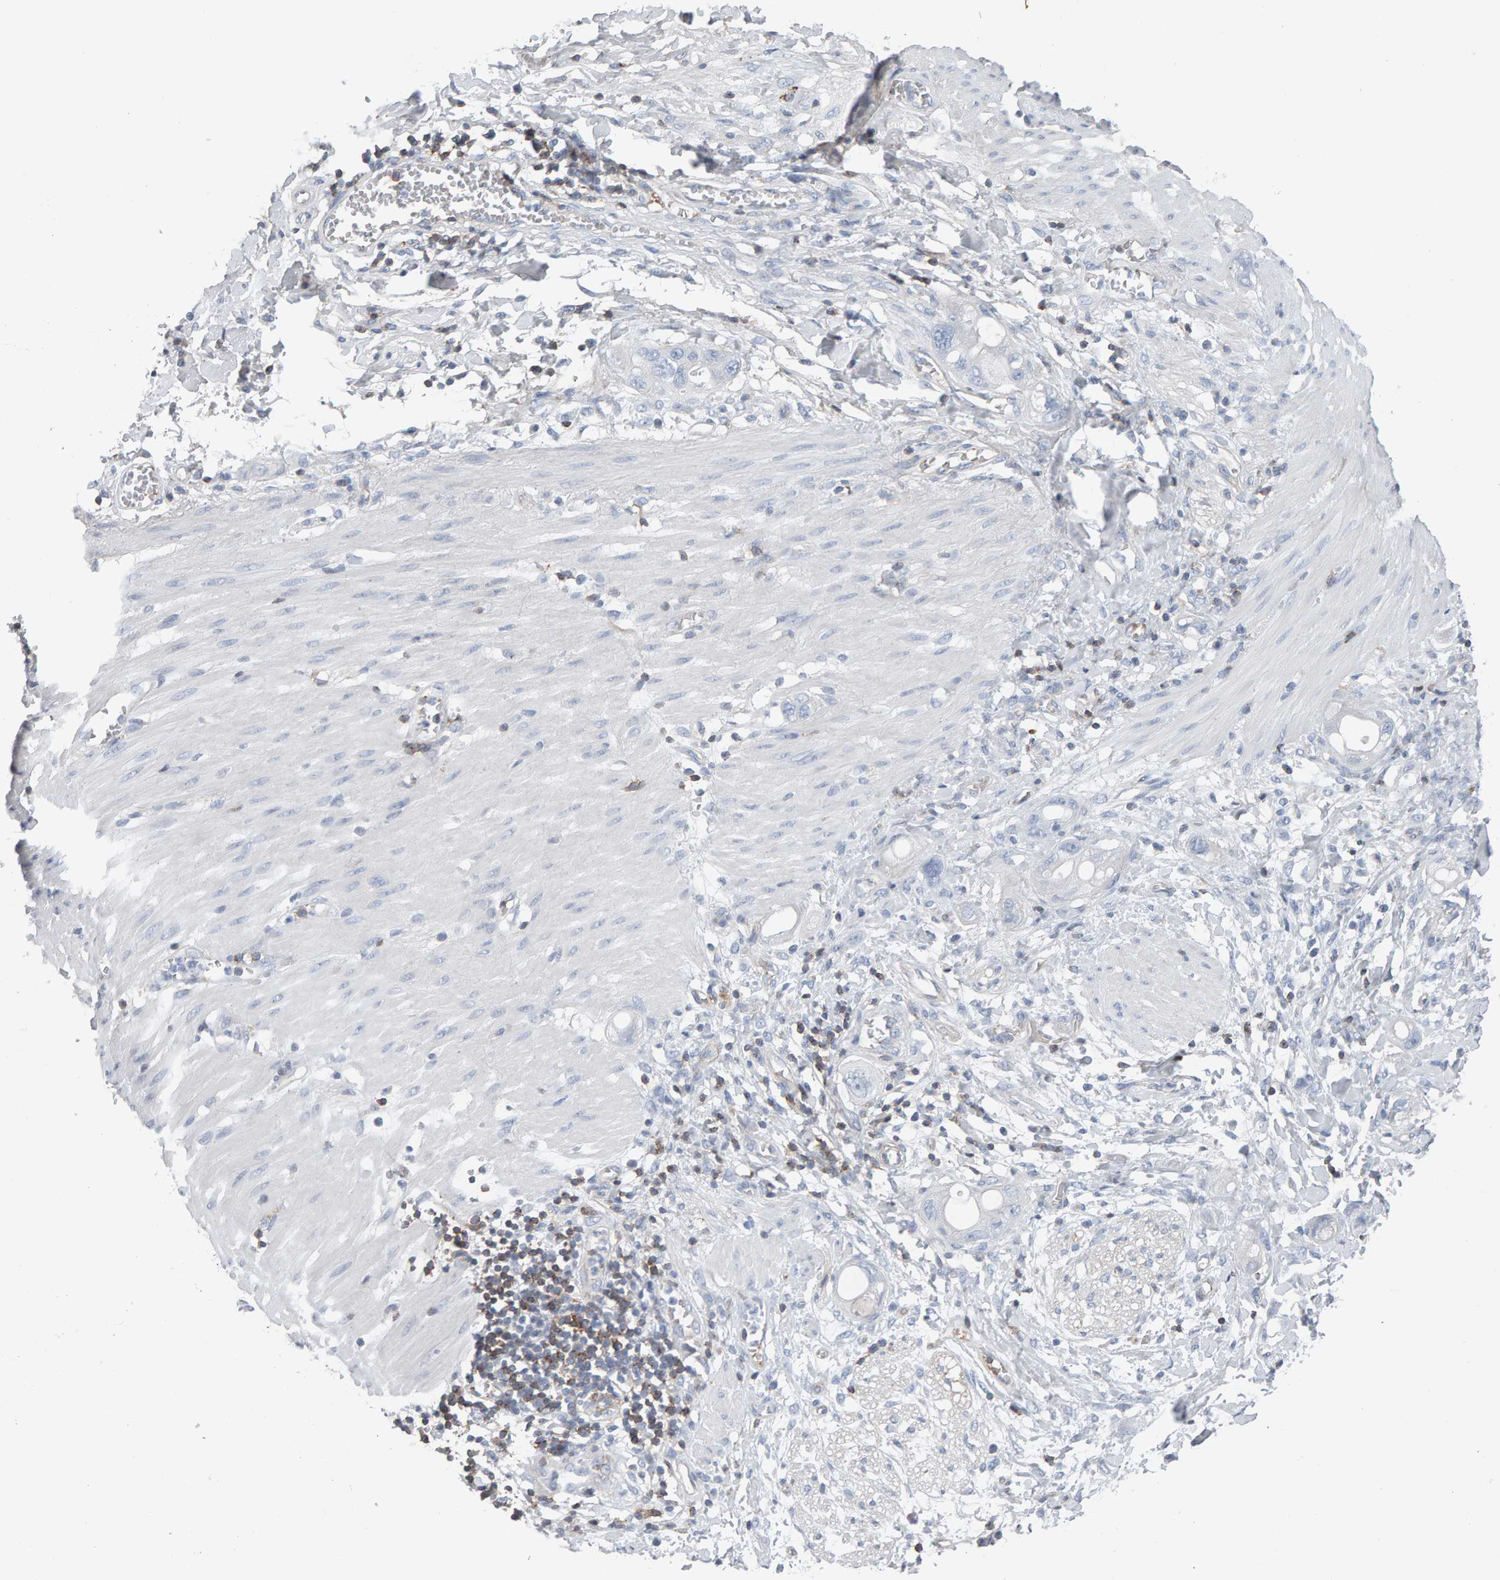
{"staining": {"intensity": "negative", "quantity": "none", "location": "none"}, "tissue": "stomach cancer", "cell_type": "Tumor cells", "image_type": "cancer", "snomed": [{"axis": "morphology", "description": "Adenocarcinoma, NOS"}, {"axis": "topography", "description": "Stomach"}, {"axis": "topography", "description": "Stomach, lower"}], "caption": "An image of stomach cancer (adenocarcinoma) stained for a protein shows no brown staining in tumor cells.", "gene": "FYN", "patient": {"sex": "female", "age": 48}}